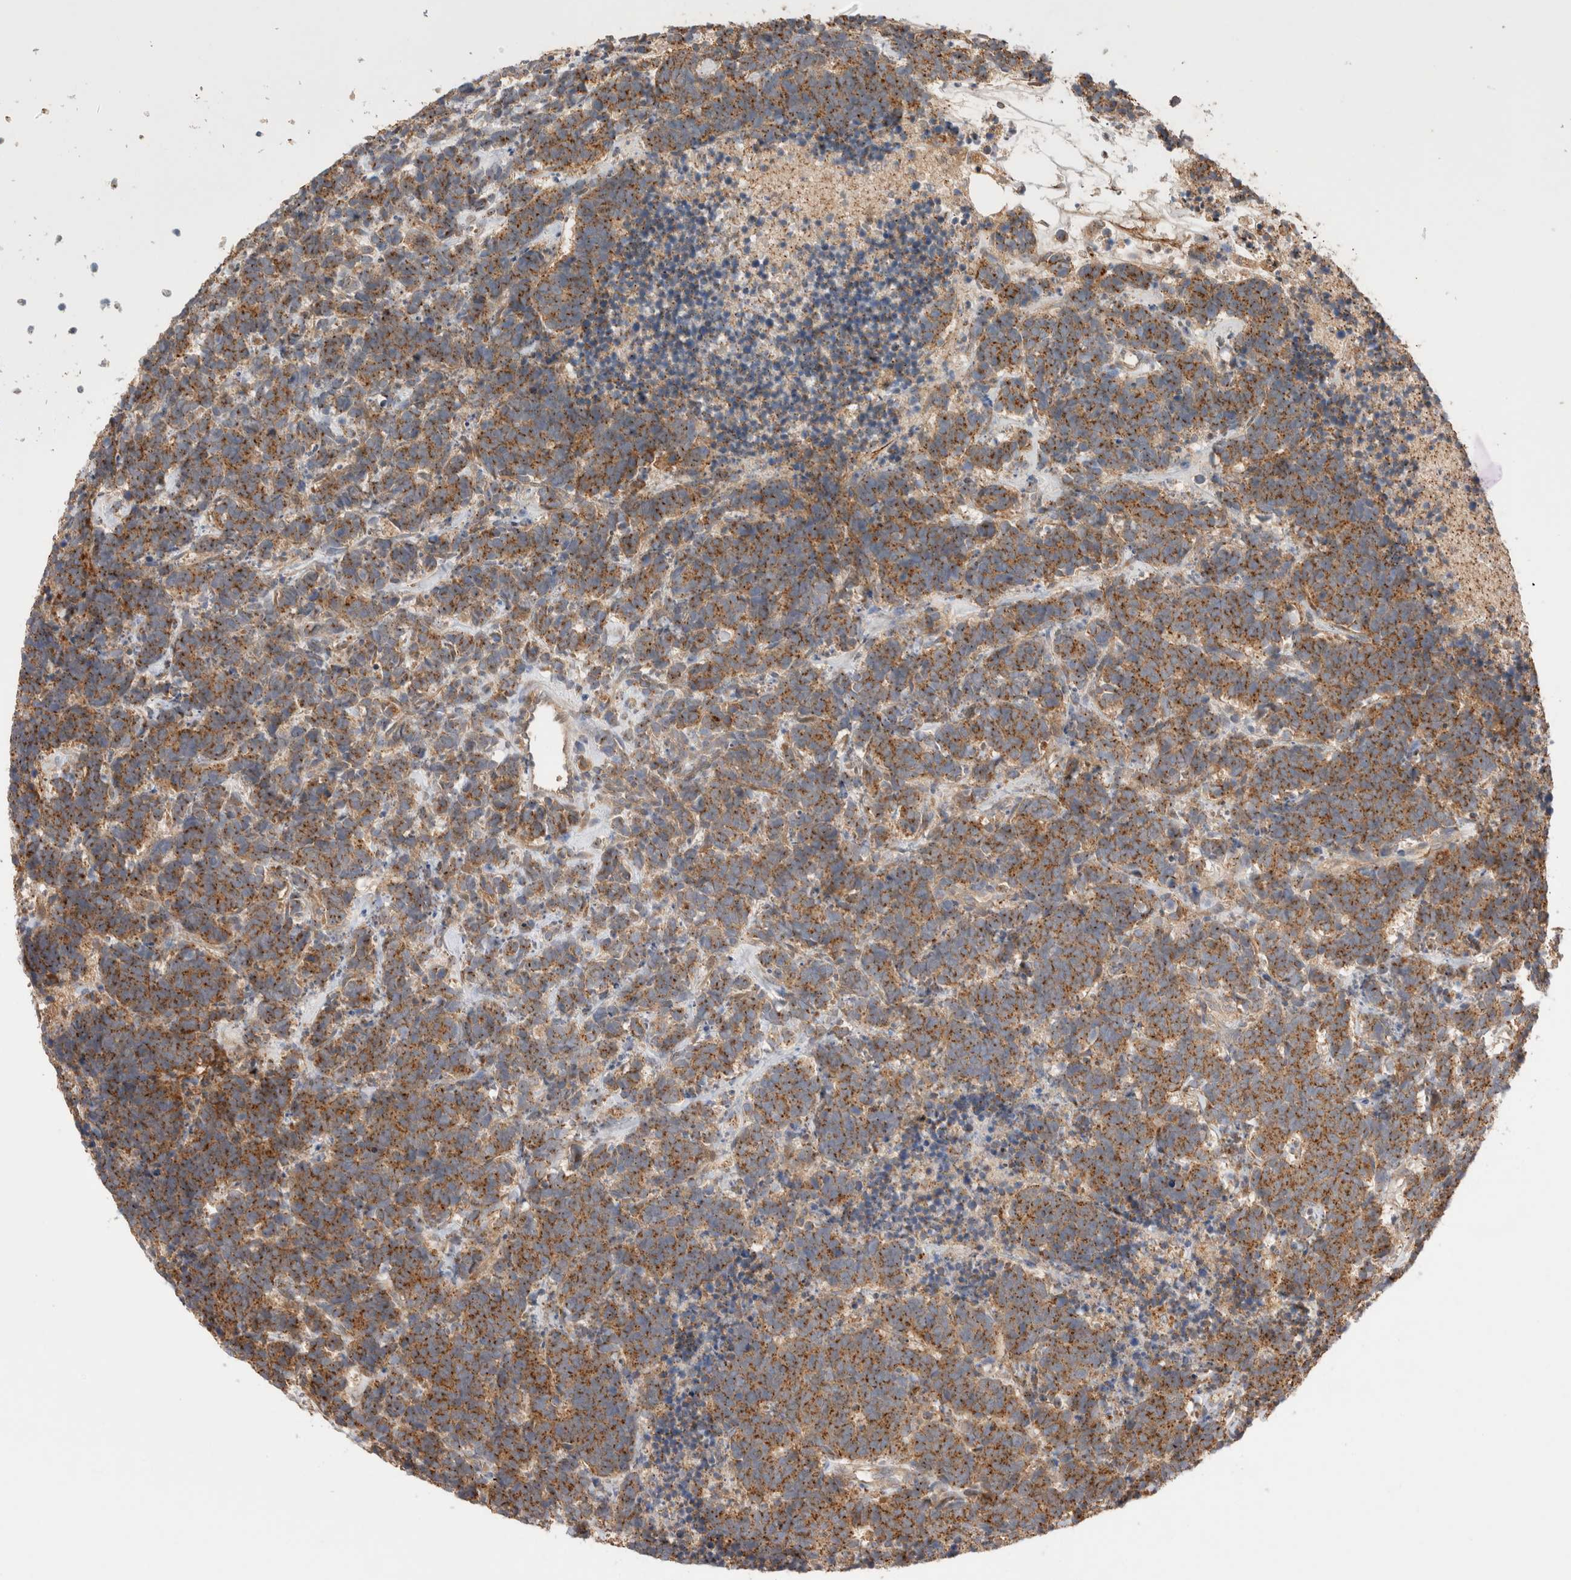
{"staining": {"intensity": "moderate", "quantity": ">75%", "location": "cytoplasmic/membranous"}, "tissue": "carcinoid", "cell_type": "Tumor cells", "image_type": "cancer", "snomed": [{"axis": "morphology", "description": "Carcinoma, NOS"}, {"axis": "morphology", "description": "Carcinoid, malignant, NOS"}, {"axis": "topography", "description": "Urinary bladder"}], "caption": "Immunohistochemical staining of carcinoid (malignant) reveals moderate cytoplasmic/membranous protein staining in approximately >75% of tumor cells.", "gene": "VPS28", "patient": {"sex": "male", "age": 57}}